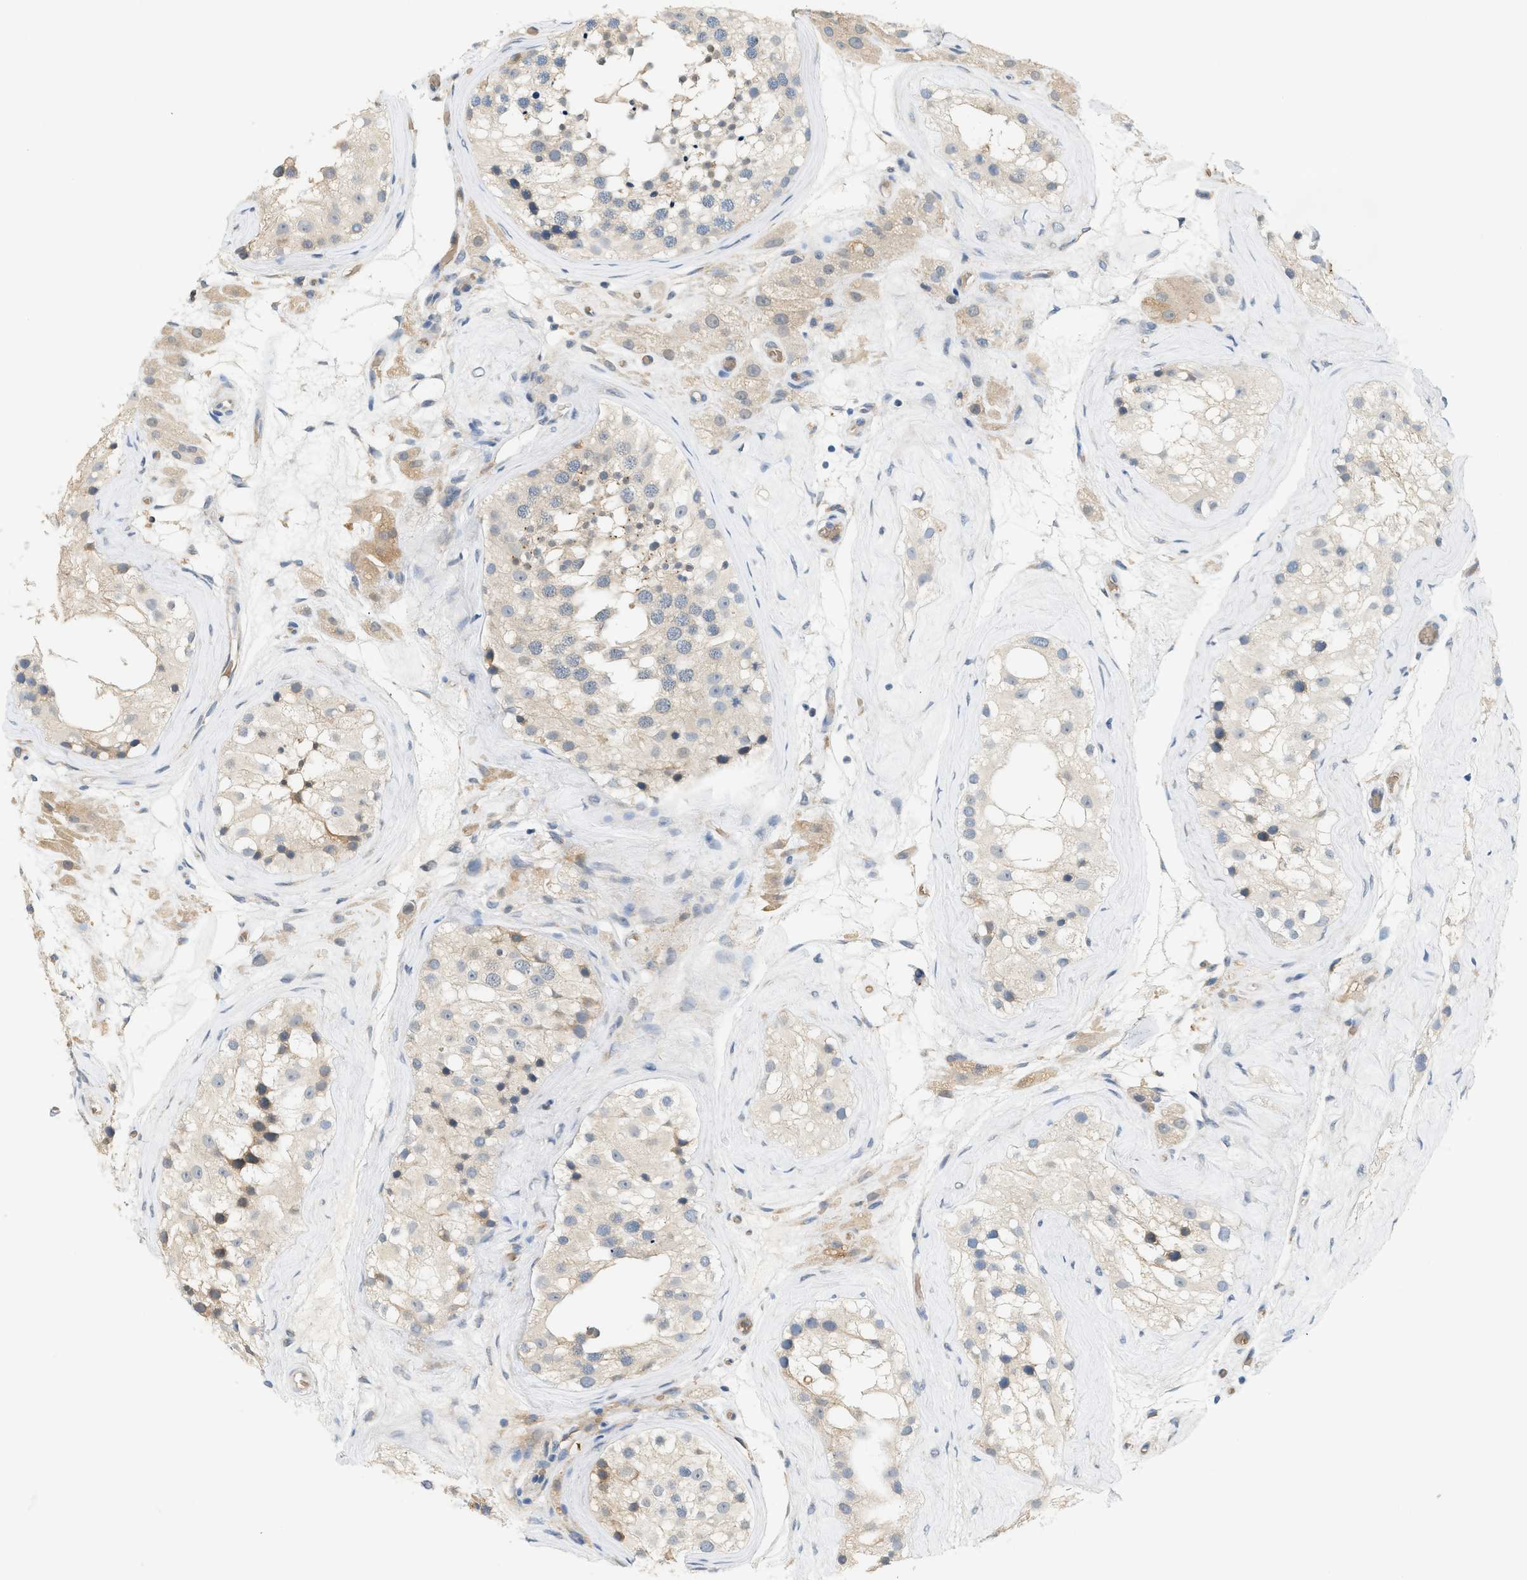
{"staining": {"intensity": "weak", "quantity": "25%-75%", "location": "cytoplasmic/membranous"}, "tissue": "testis", "cell_type": "Cells in seminiferous ducts", "image_type": "normal", "snomed": [{"axis": "morphology", "description": "Normal tissue, NOS"}, {"axis": "morphology", "description": "Seminoma, NOS"}, {"axis": "topography", "description": "Testis"}], "caption": "Human testis stained with a brown dye shows weak cytoplasmic/membranous positive expression in about 25%-75% of cells in seminiferous ducts.", "gene": "CYTH2", "patient": {"sex": "male", "age": 71}}